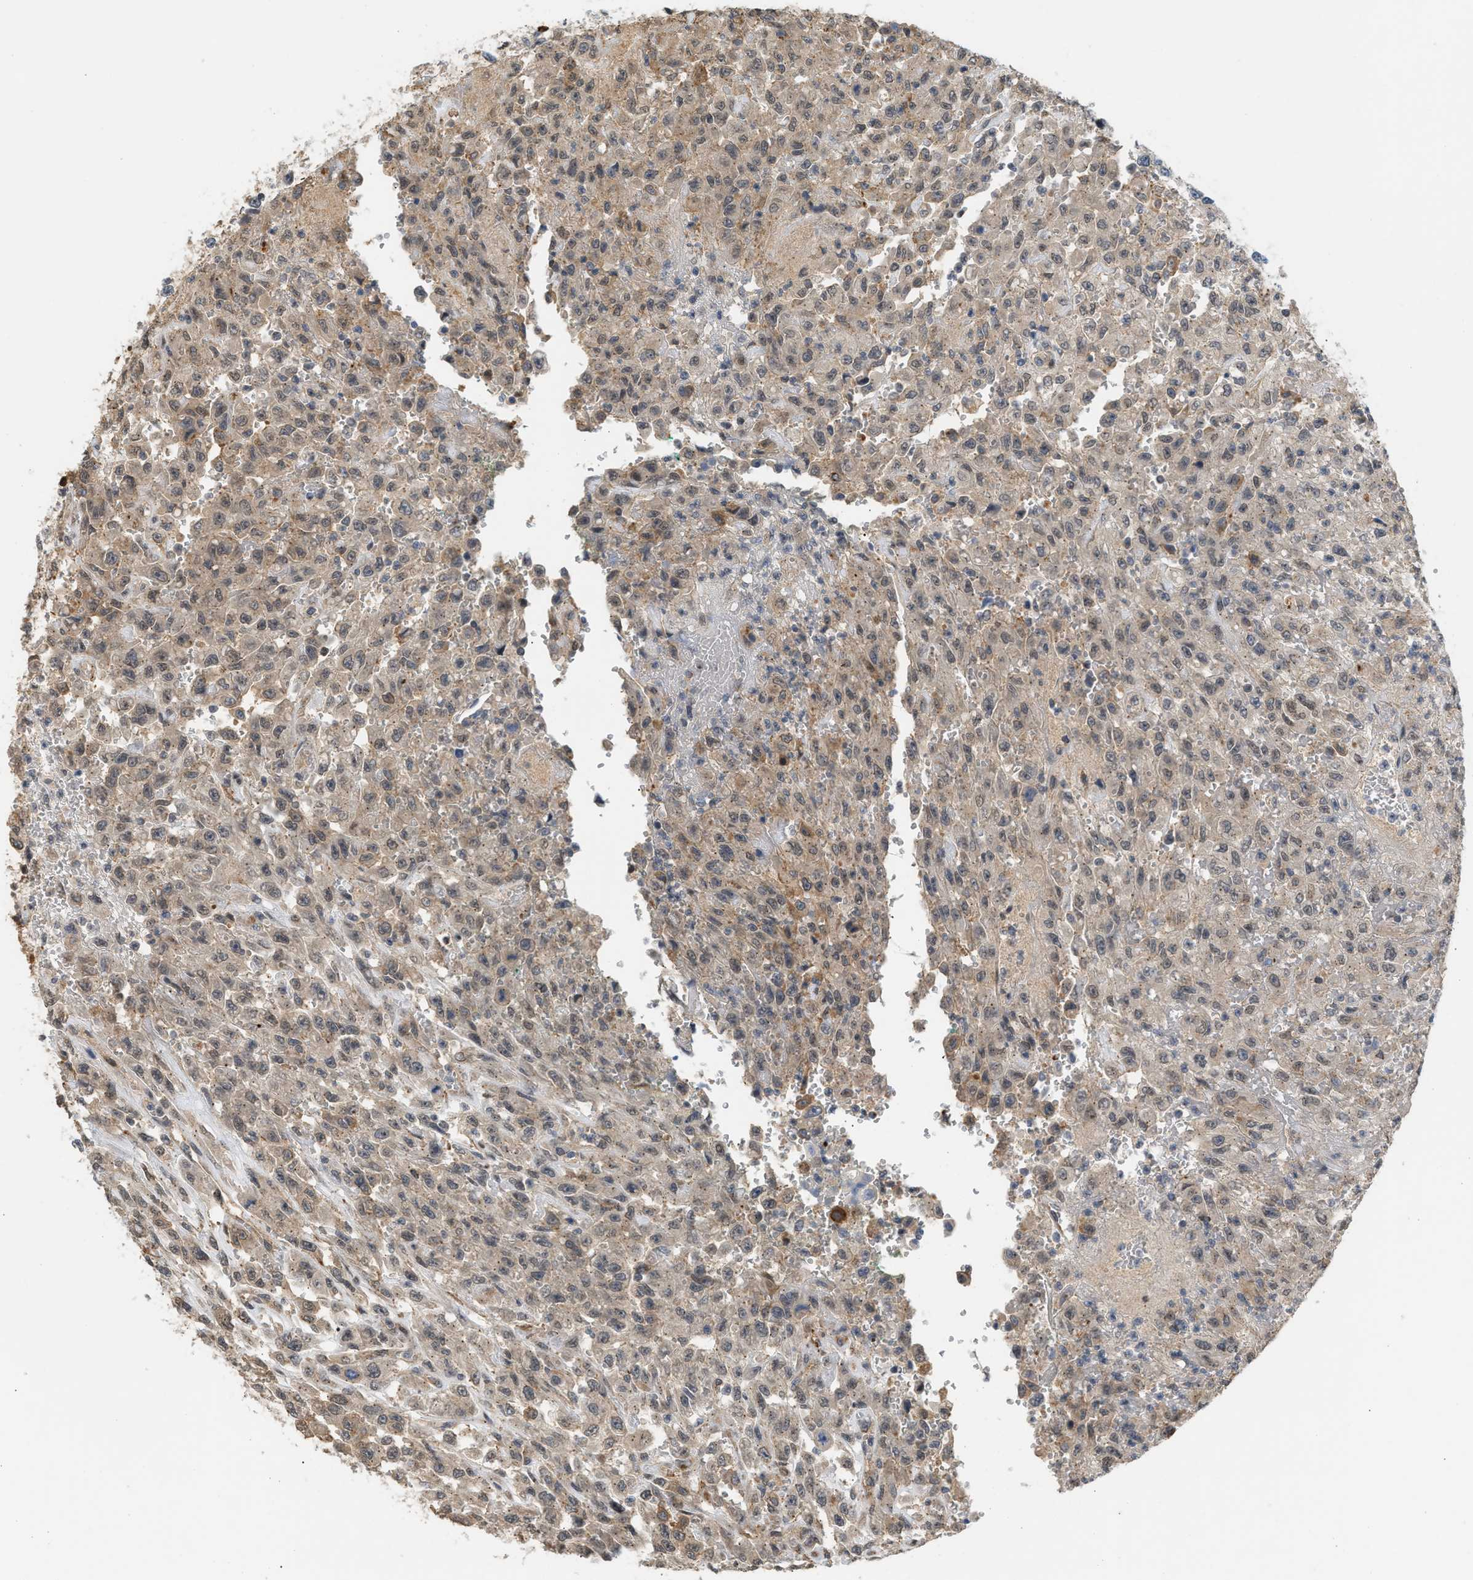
{"staining": {"intensity": "weak", "quantity": "25%-75%", "location": "cytoplasmic/membranous"}, "tissue": "urothelial cancer", "cell_type": "Tumor cells", "image_type": "cancer", "snomed": [{"axis": "morphology", "description": "Urothelial carcinoma, High grade"}, {"axis": "topography", "description": "Urinary bladder"}], "caption": "Immunohistochemistry (DAB) staining of human urothelial carcinoma (high-grade) reveals weak cytoplasmic/membranous protein positivity in about 25%-75% of tumor cells.", "gene": "MAP2K5", "patient": {"sex": "male", "age": 46}}